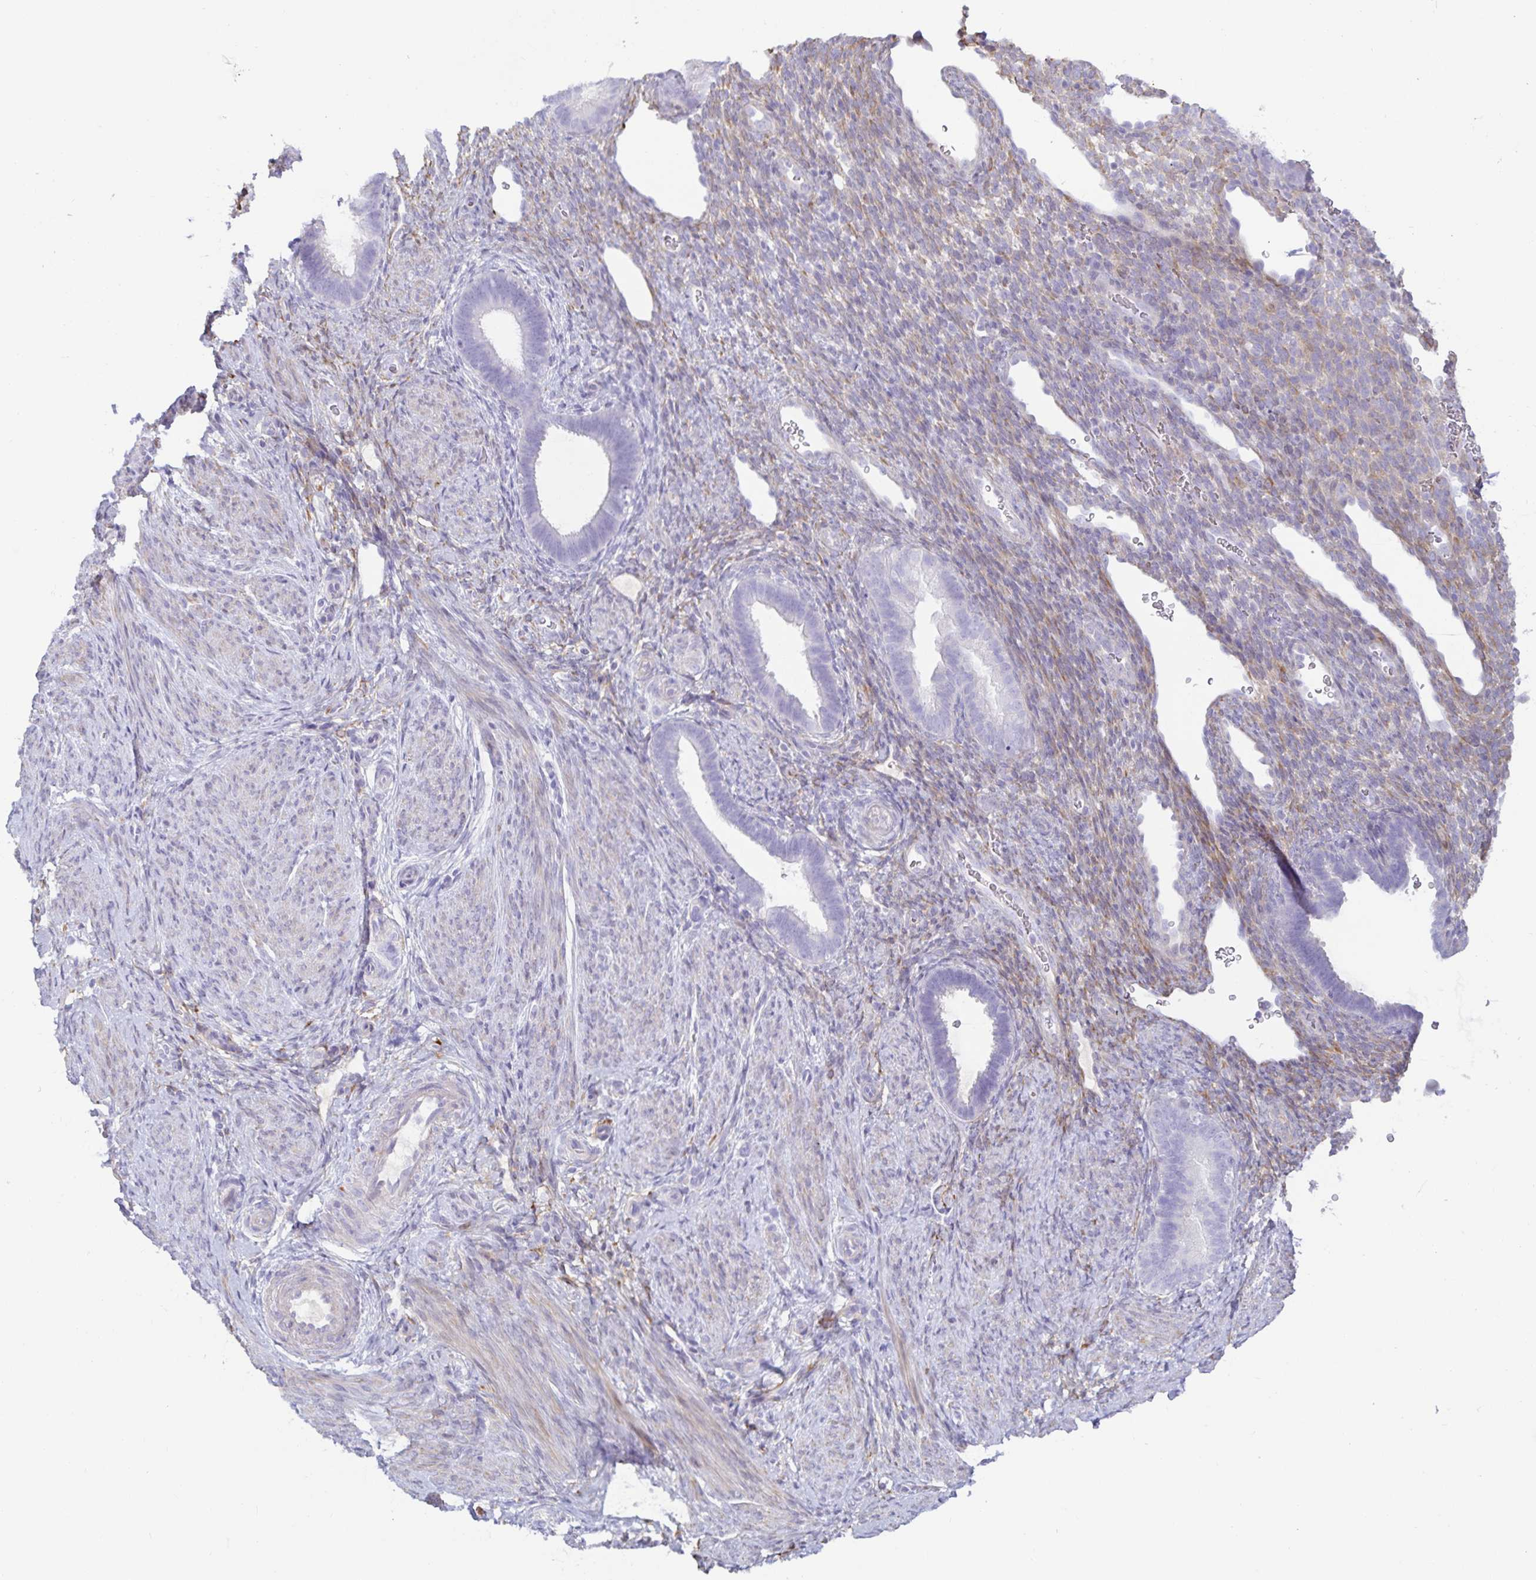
{"staining": {"intensity": "negative", "quantity": "none", "location": "none"}, "tissue": "endometrium", "cell_type": "Cells in endometrial stroma", "image_type": "normal", "snomed": [{"axis": "morphology", "description": "Normal tissue, NOS"}, {"axis": "topography", "description": "Endometrium"}], "caption": "This is a image of IHC staining of normal endometrium, which shows no expression in cells in endometrial stroma. Nuclei are stained in blue.", "gene": "SPAG4", "patient": {"sex": "female", "age": 34}}